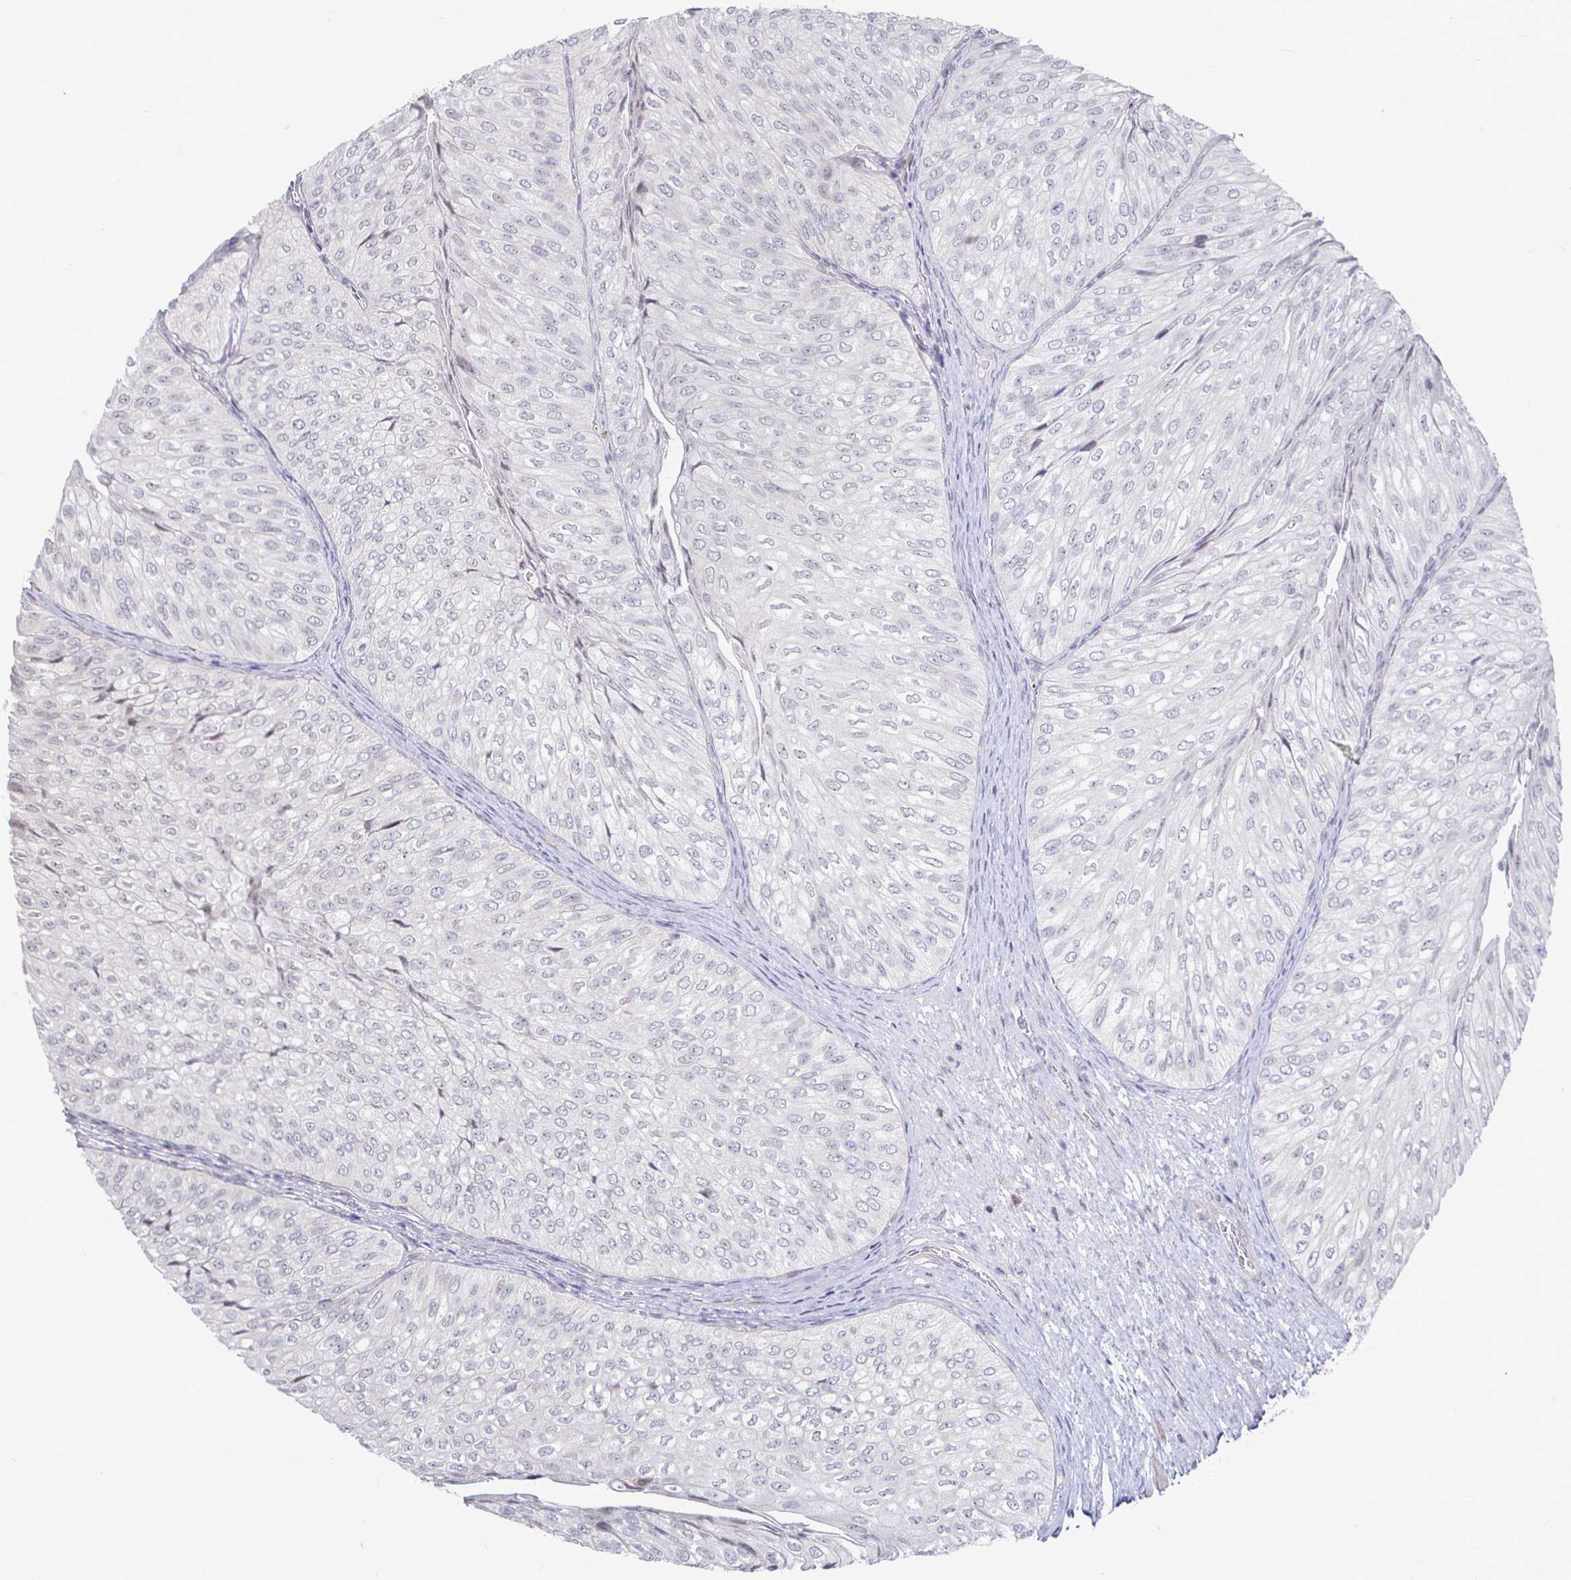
{"staining": {"intensity": "negative", "quantity": "none", "location": "none"}, "tissue": "urothelial cancer", "cell_type": "Tumor cells", "image_type": "cancer", "snomed": [{"axis": "morphology", "description": "Urothelial carcinoma, NOS"}, {"axis": "topography", "description": "Urinary bladder"}], "caption": "A histopathology image of human transitional cell carcinoma is negative for staining in tumor cells.", "gene": "CAPN11", "patient": {"sex": "male", "age": 62}}